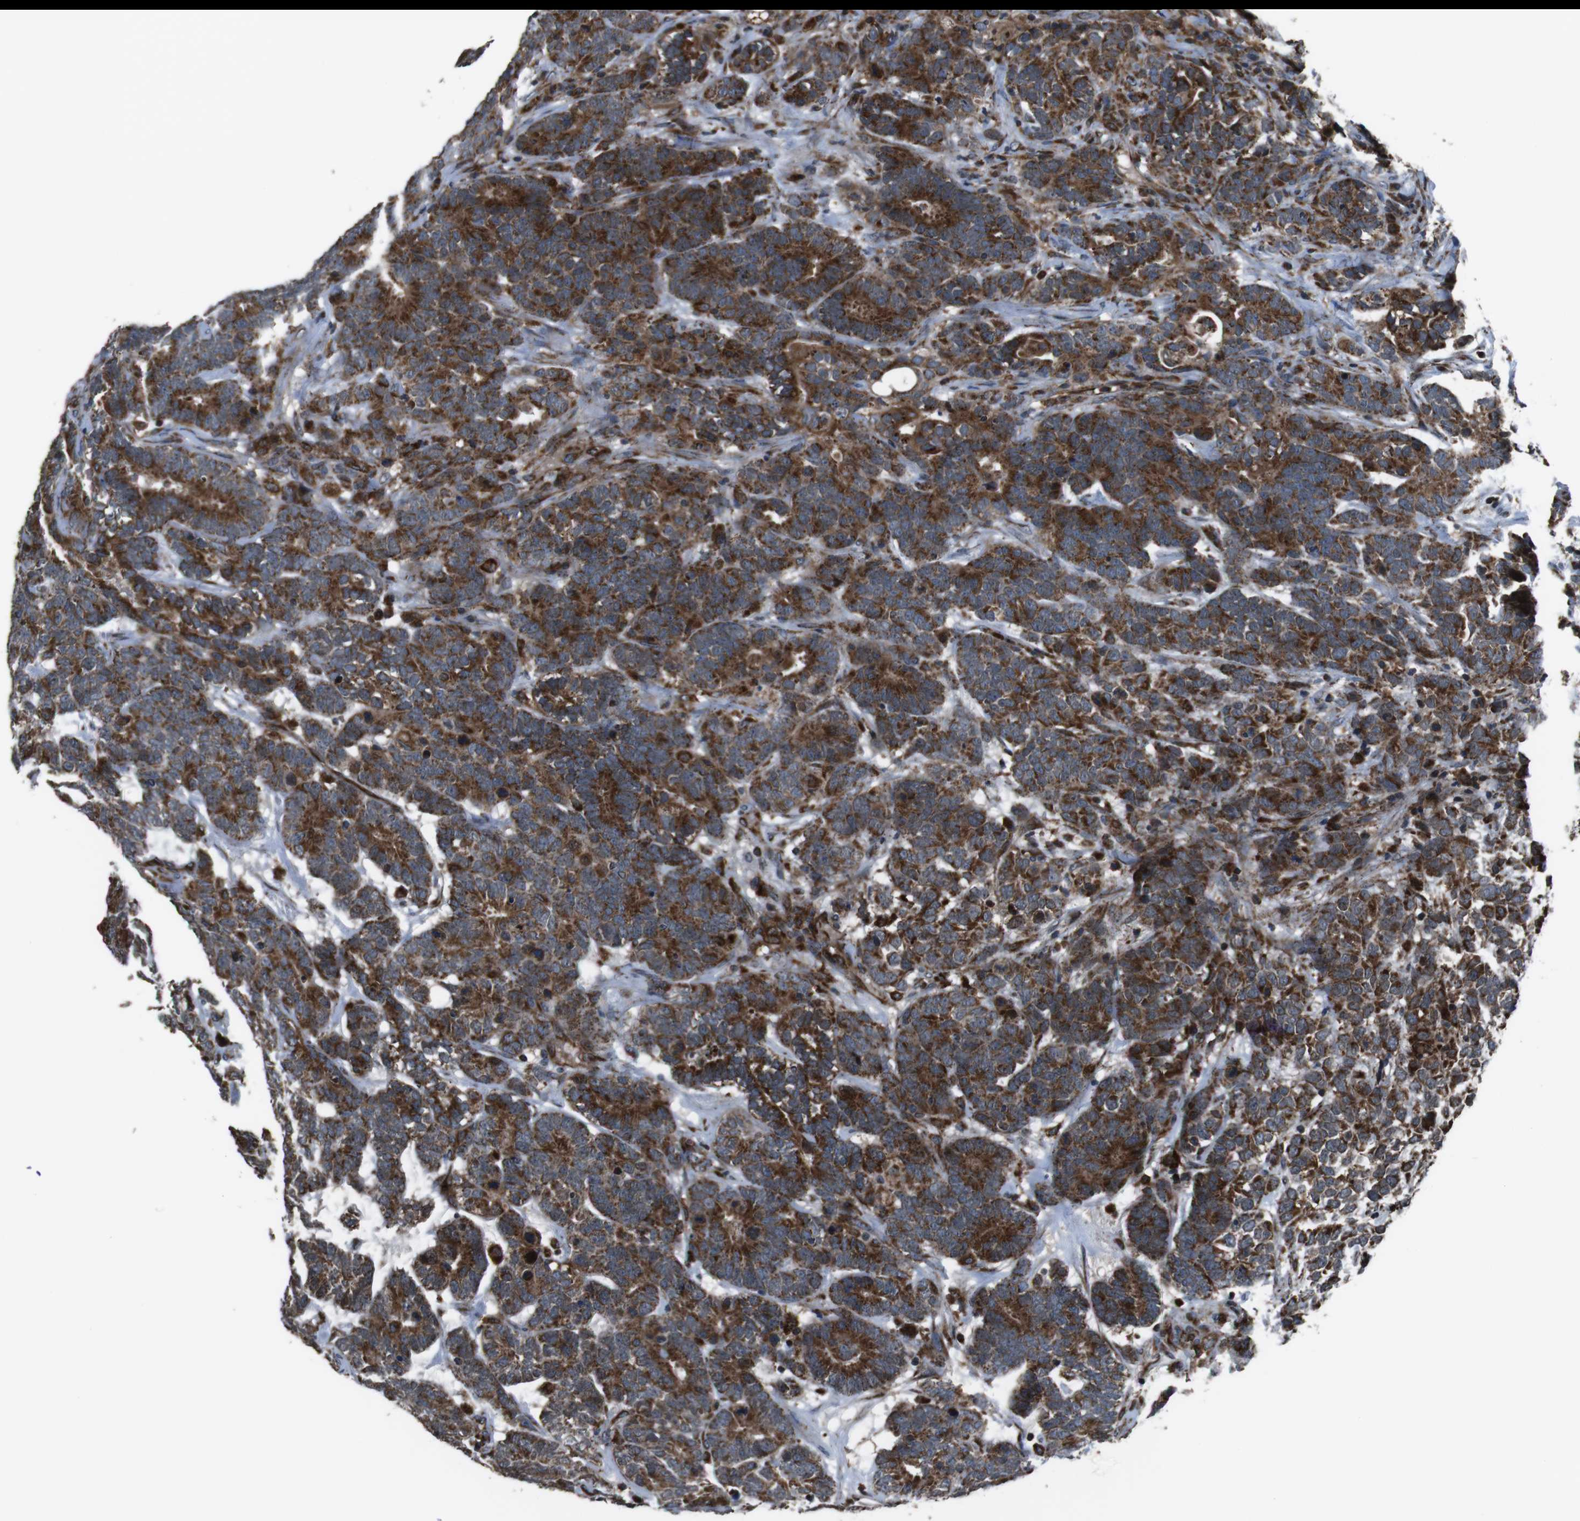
{"staining": {"intensity": "strong", "quantity": ">75%", "location": "cytoplasmic/membranous"}, "tissue": "testis cancer", "cell_type": "Tumor cells", "image_type": "cancer", "snomed": [{"axis": "morphology", "description": "Carcinoma, Embryonal, NOS"}, {"axis": "topography", "description": "Testis"}], "caption": "Immunohistochemical staining of human testis embryonal carcinoma displays high levels of strong cytoplasmic/membranous protein staining in approximately >75% of tumor cells. (Stains: DAB in brown, nuclei in blue, Microscopy: brightfield microscopy at high magnification).", "gene": "GIMAP8", "patient": {"sex": "male", "age": 26}}